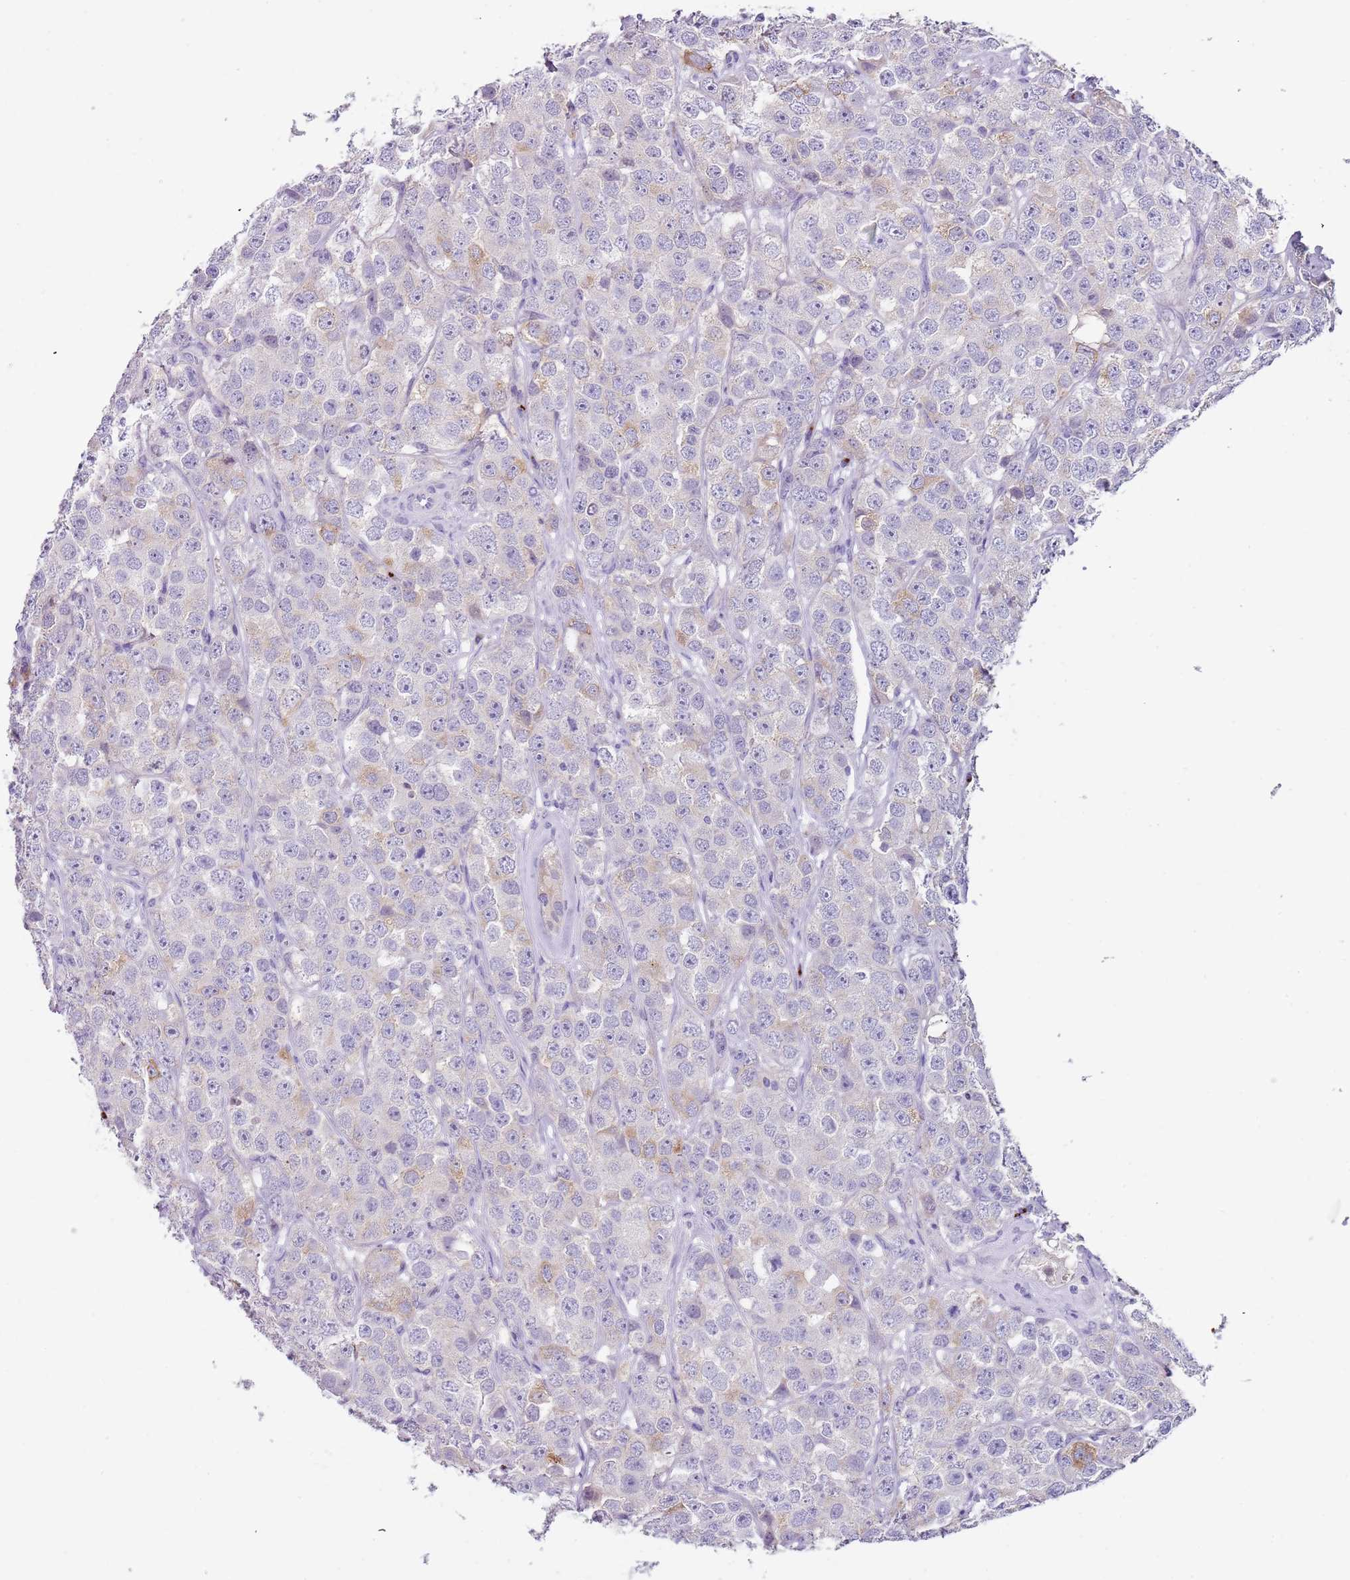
{"staining": {"intensity": "moderate", "quantity": "<25%", "location": "cytoplasmic/membranous"}, "tissue": "testis cancer", "cell_type": "Tumor cells", "image_type": "cancer", "snomed": [{"axis": "morphology", "description": "Seminoma, NOS"}, {"axis": "topography", "description": "Testis"}], "caption": "Immunohistochemical staining of human testis cancer (seminoma) demonstrates low levels of moderate cytoplasmic/membranous staining in approximately <25% of tumor cells.", "gene": "C2CD3", "patient": {"sex": "male", "age": 28}}